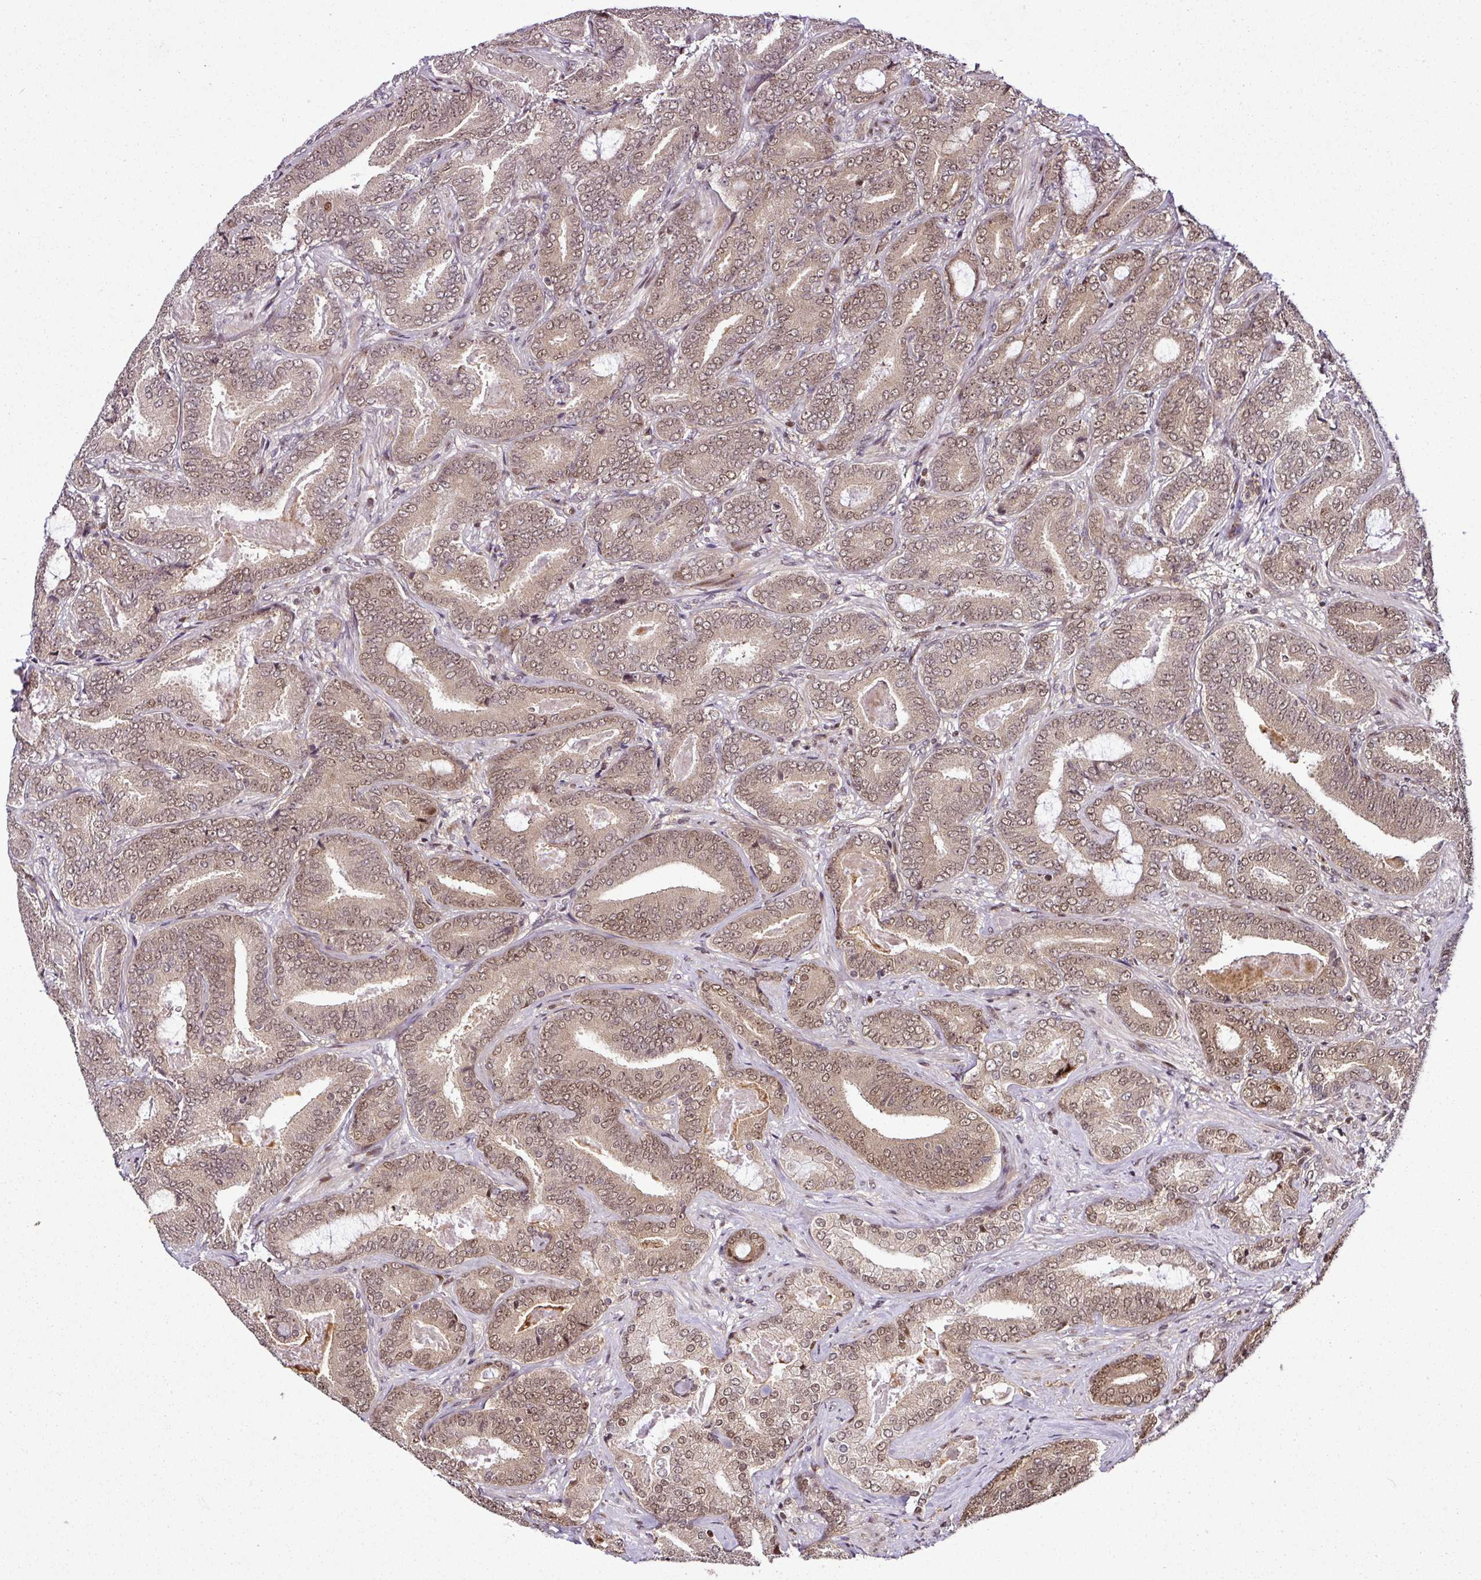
{"staining": {"intensity": "weak", "quantity": ">75%", "location": "nuclear"}, "tissue": "prostate cancer", "cell_type": "Tumor cells", "image_type": "cancer", "snomed": [{"axis": "morphology", "description": "Adenocarcinoma, Low grade"}, {"axis": "topography", "description": "Prostate and seminal vesicle, NOS"}], "caption": "Prostate adenocarcinoma (low-grade) tissue reveals weak nuclear expression in about >75% of tumor cells", "gene": "COPRS", "patient": {"sex": "male", "age": 61}}